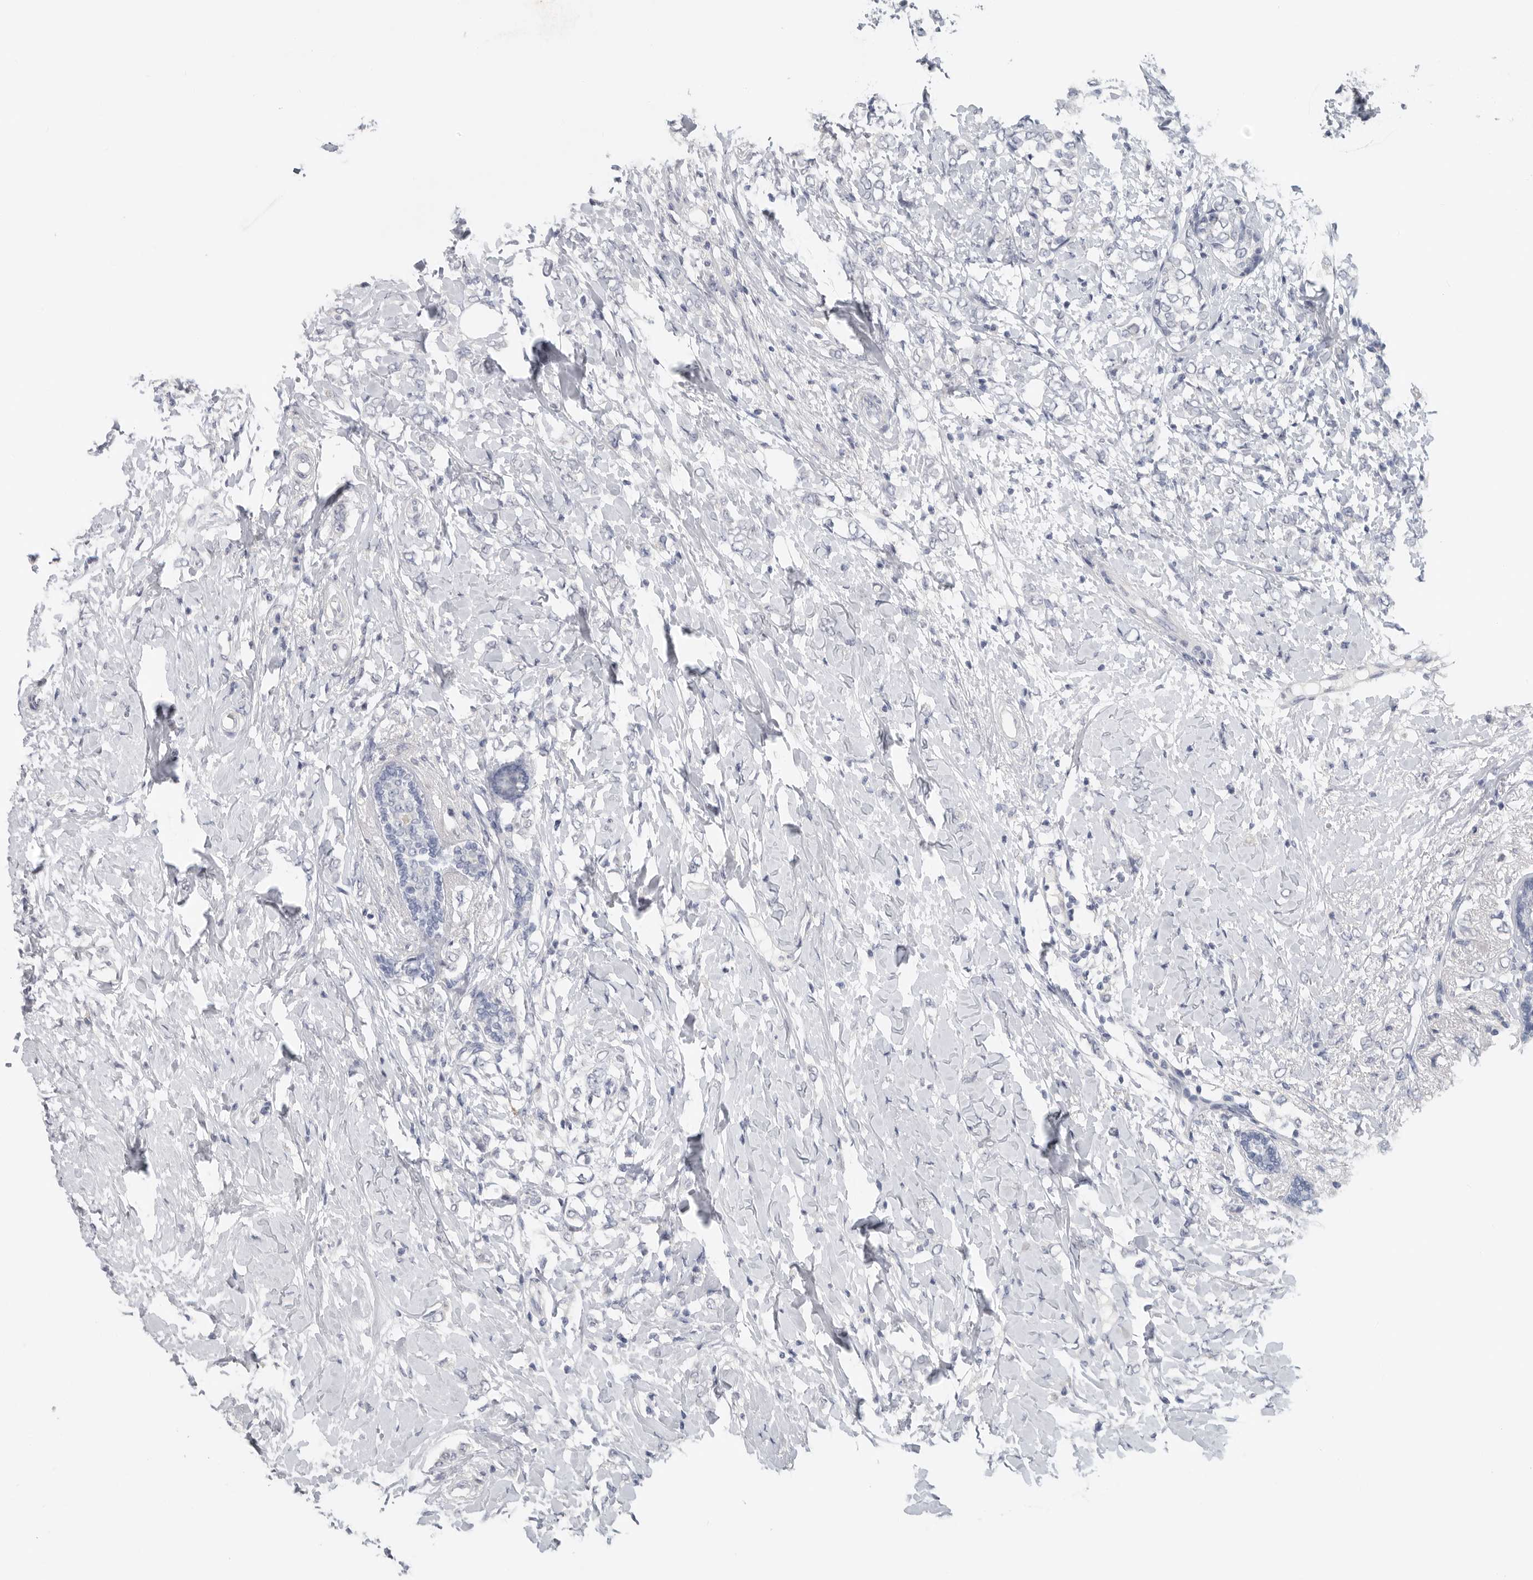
{"staining": {"intensity": "negative", "quantity": "none", "location": "none"}, "tissue": "breast cancer", "cell_type": "Tumor cells", "image_type": "cancer", "snomed": [{"axis": "morphology", "description": "Normal tissue, NOS"}, {"axis": "morphology", "description": "Lobular carcinoma"}, {"axis": "topography", "description": "Breast"}], "caption": "Tumor cells show no significant positivity in lobular carcinoma (breast). (DAB IHC, high magnification).", "gene": "REG4", "patient": {"sex": "female", "age": 47}}